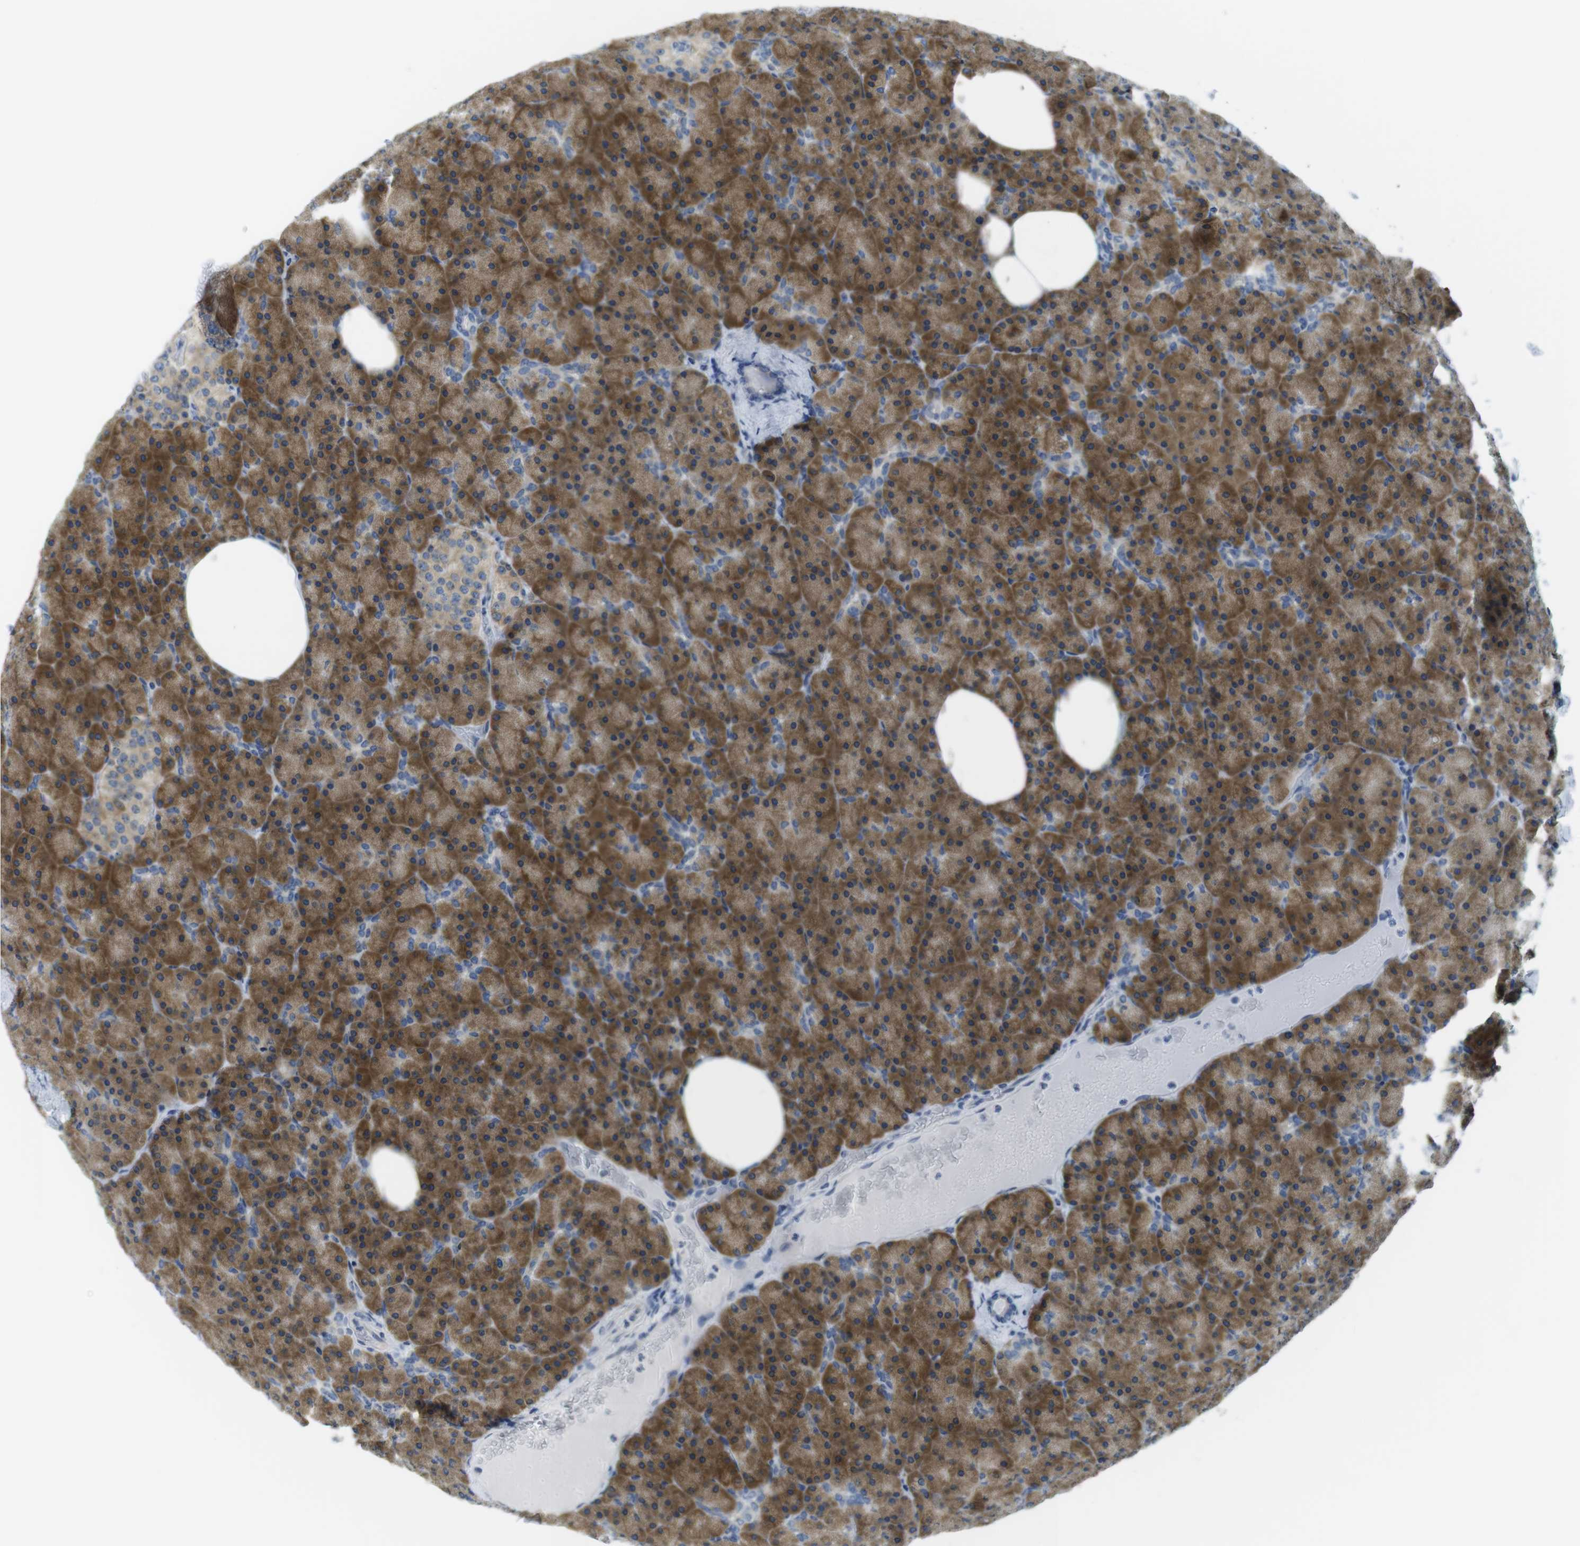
{"staining": {"intensity": "strong", "quantity": ">75%", "location": "cytoplasmic/membranous"}, "tissue": "pancreas", "cell_type": "Exocrine glandular cells", "image_type": "normal", "snomed": [{"axis": "morphology", "description": "Normal tissue, NOS"}, {"axis": "topography", "description": "Pancreas"}], "caption": "Exocrine glandular cells display high levels of strong cytoplasmic/membranous positivity in about >75% of cells in unremarkable human pancreas. The staining was performed using DAB to visualize the protein expression in brown, while the nuclei were stained in blue with hematoxylin (Magnification: 20x).", "gene": "CLPTM1L", "patient": {"sex": "female", "age": 35}}